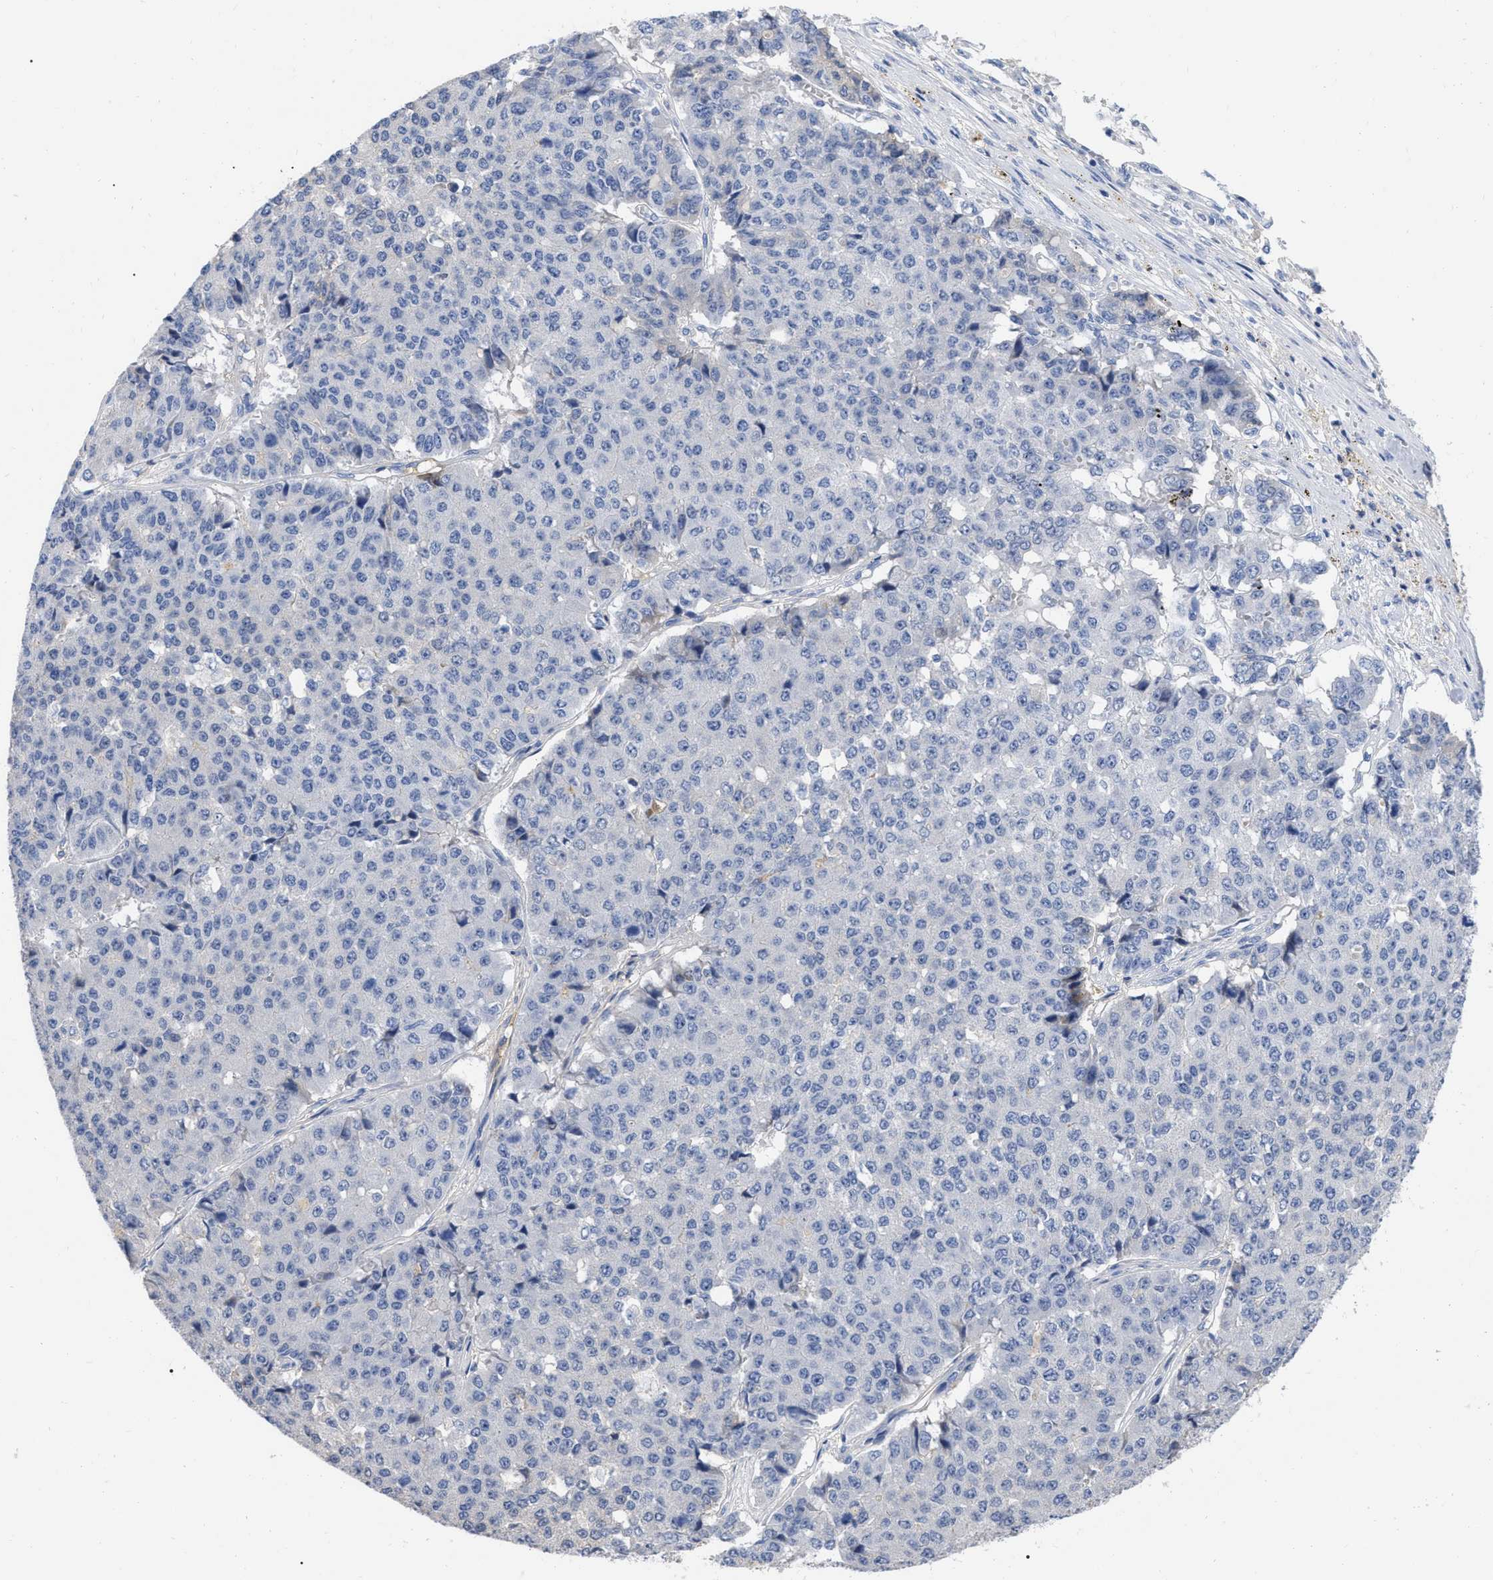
{"staining": {"intensity": "negative", "quantity": "none", "location": "none"}, "tissue": "pancreatic cancer", "cell_type": "Tumor cells", "image_type": "cancer", "snomed": [{"axis": "morphology", "description": "Adenocarcinoma, NOS"}, {"axis": "topography", "description": "Pancreas"}], "caption": "Immunohistochemical staining of pancreatic cancer demonstrates no significant positivity in tumor cells. (IHC, brightfield microscopy, high magnification).", "gene": "IGHV5-51", "patient": {"sex": "male", "age": 50}}